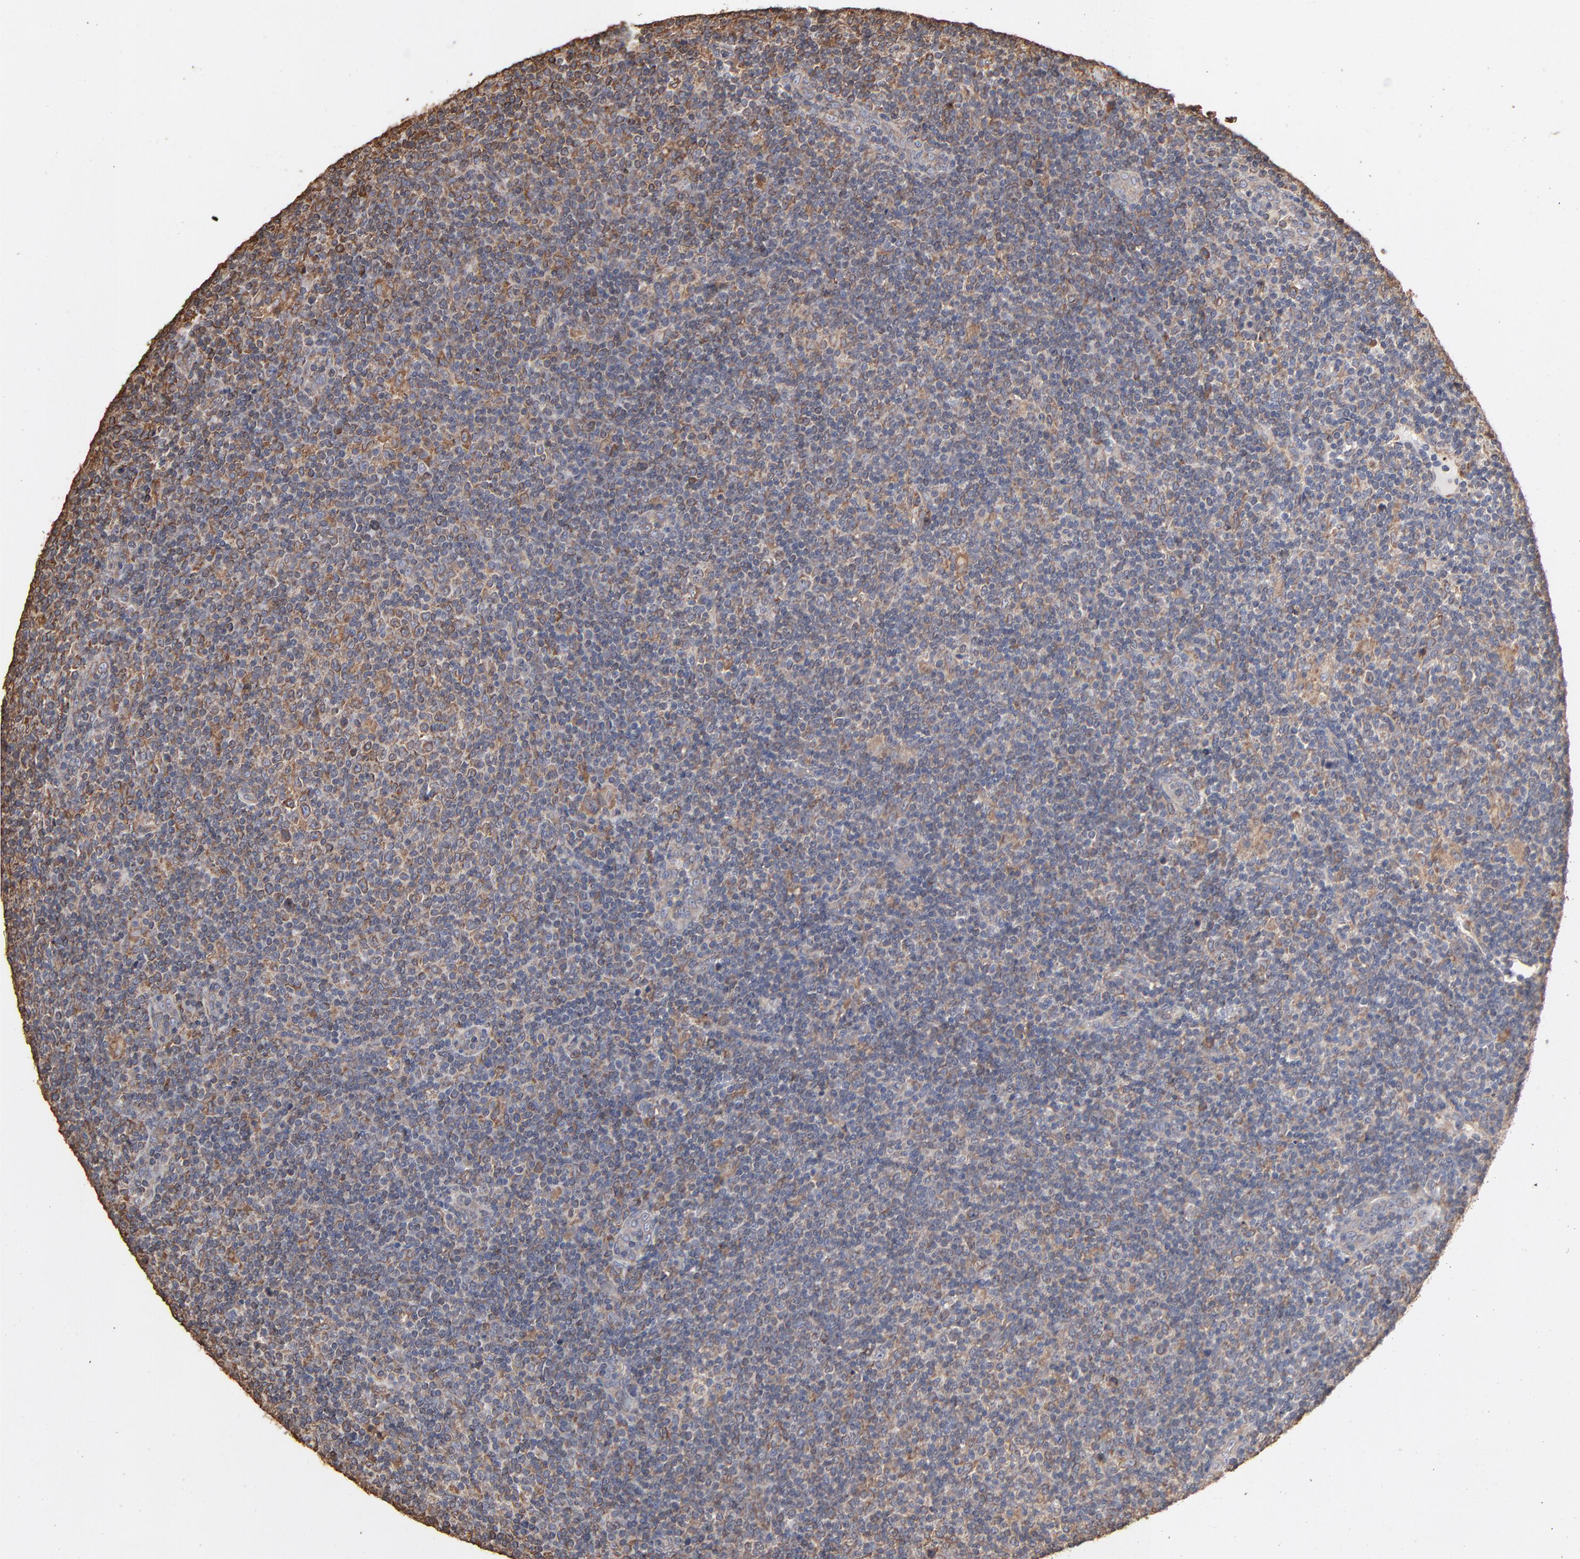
{"staining": {"intensity": "negative", "quantity": "none", "location": "none"}, "tissue": "lymphoma", "cell_type": "Tumor cells", "image_type": "cancer", "snomed": [{"axis": "morphology", "description": "Malignant lymphoma, non-Hodgkin's type, Low grade"}, {"axis": "topography", "description": "Lymph node"}], "caption": "Human lymphoma stained for a protein using immunohistochemistry reveals no positivity in tumor cells.", "gene": "PDIA3", "patient": {"sex": "male", "age": 70}}